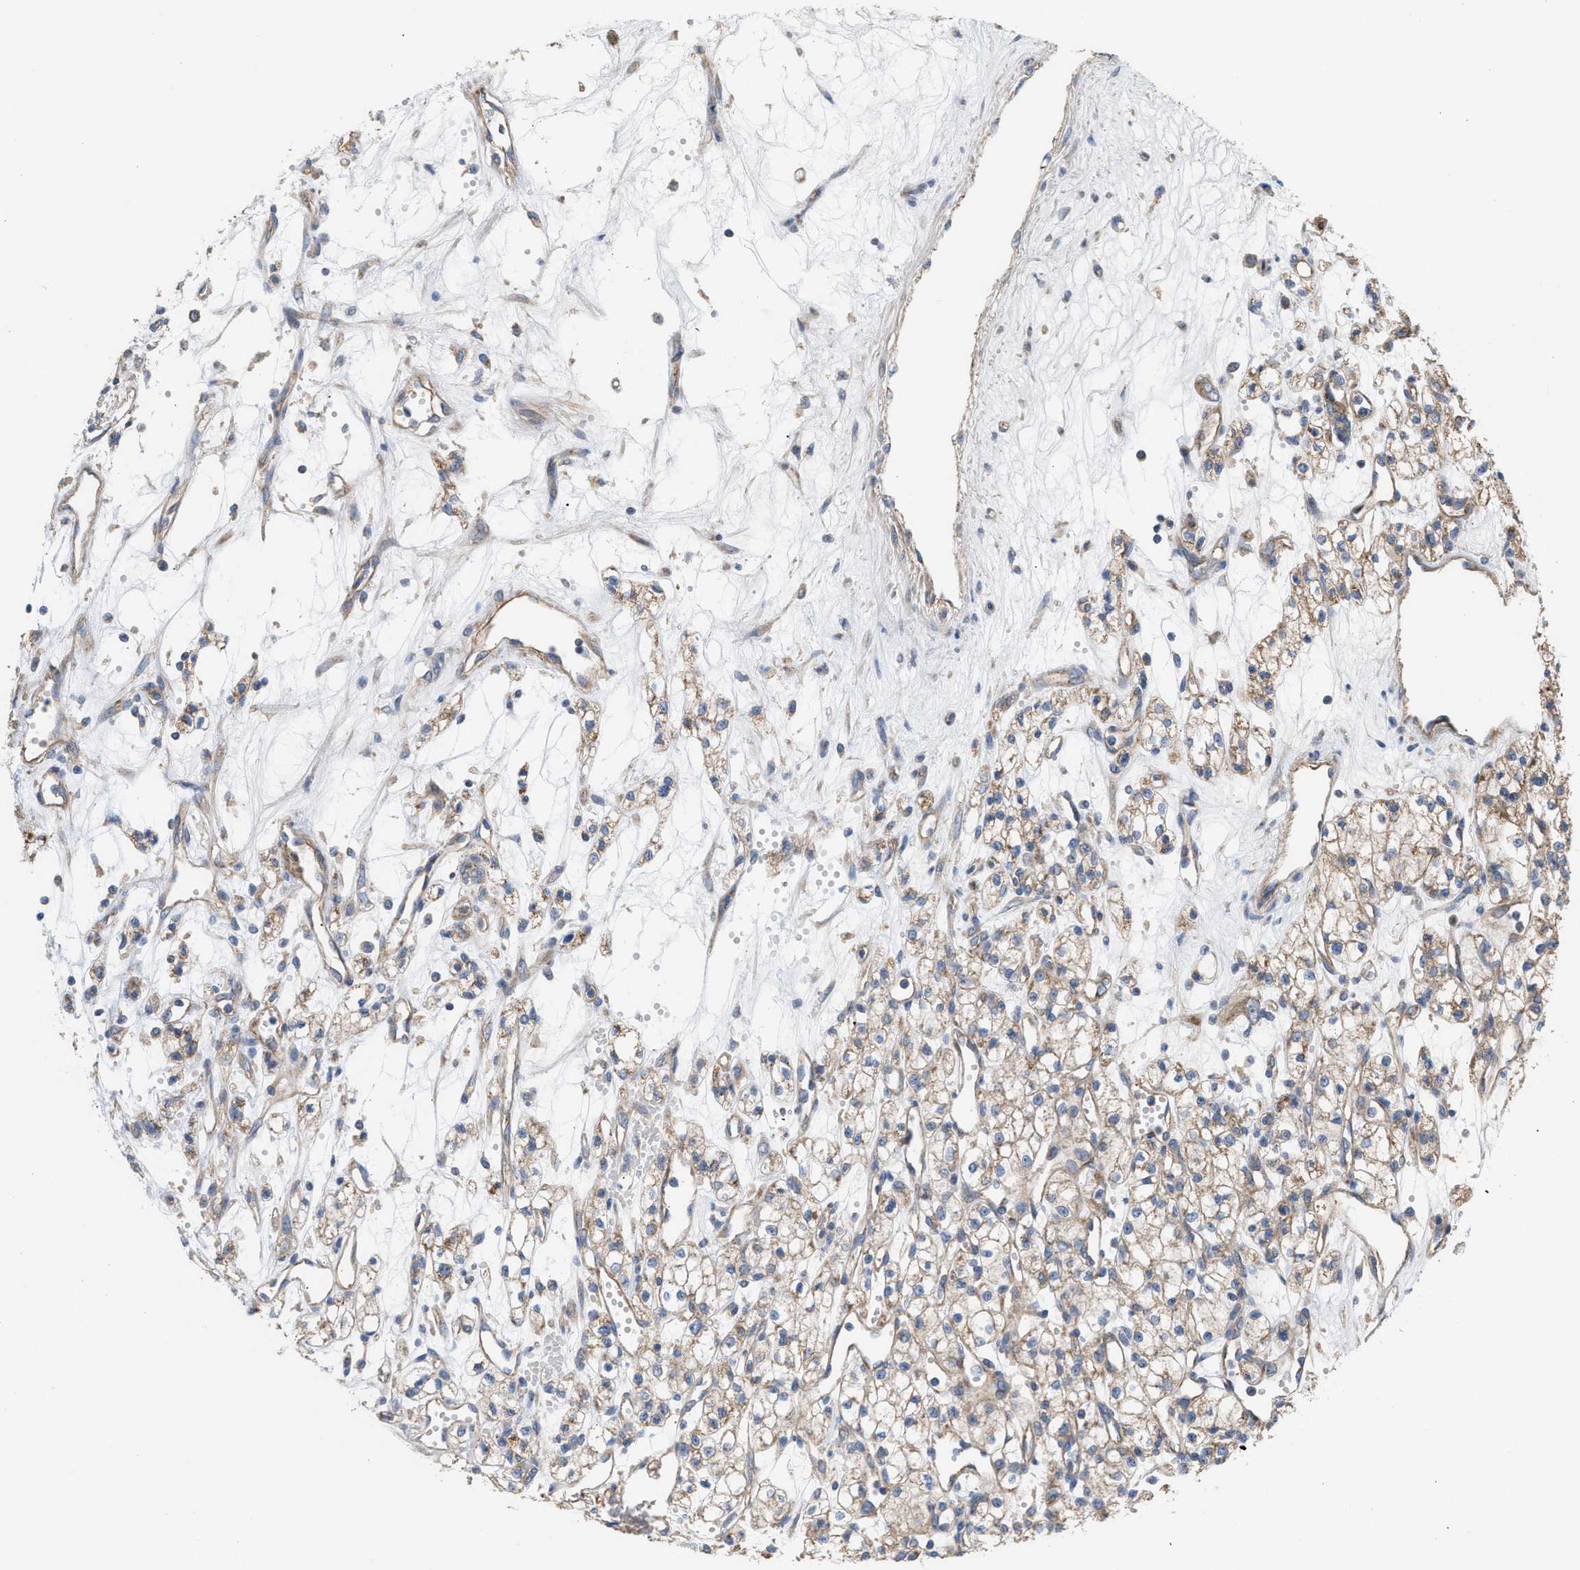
{"staining": {"intensity": "weak", "quantity": ">75%", "location": "cytoplasmic/membranous"}, "tissue": "renal cancer", "cell_type": "Tumor cells", "image_type": "cancer", "snomed": [{"axis": "morphology", "description": "Adenocarcinoma, NOS"}, {"axis": "topography", "description": "Kidney"}], "caption": "Tumor cells reveal low levels of weak cytoplasmic/membranous staining in about >75% of cells in renal cancer.", "gene": "OXSM", "patient": {"sex": "male", "age": 59}}